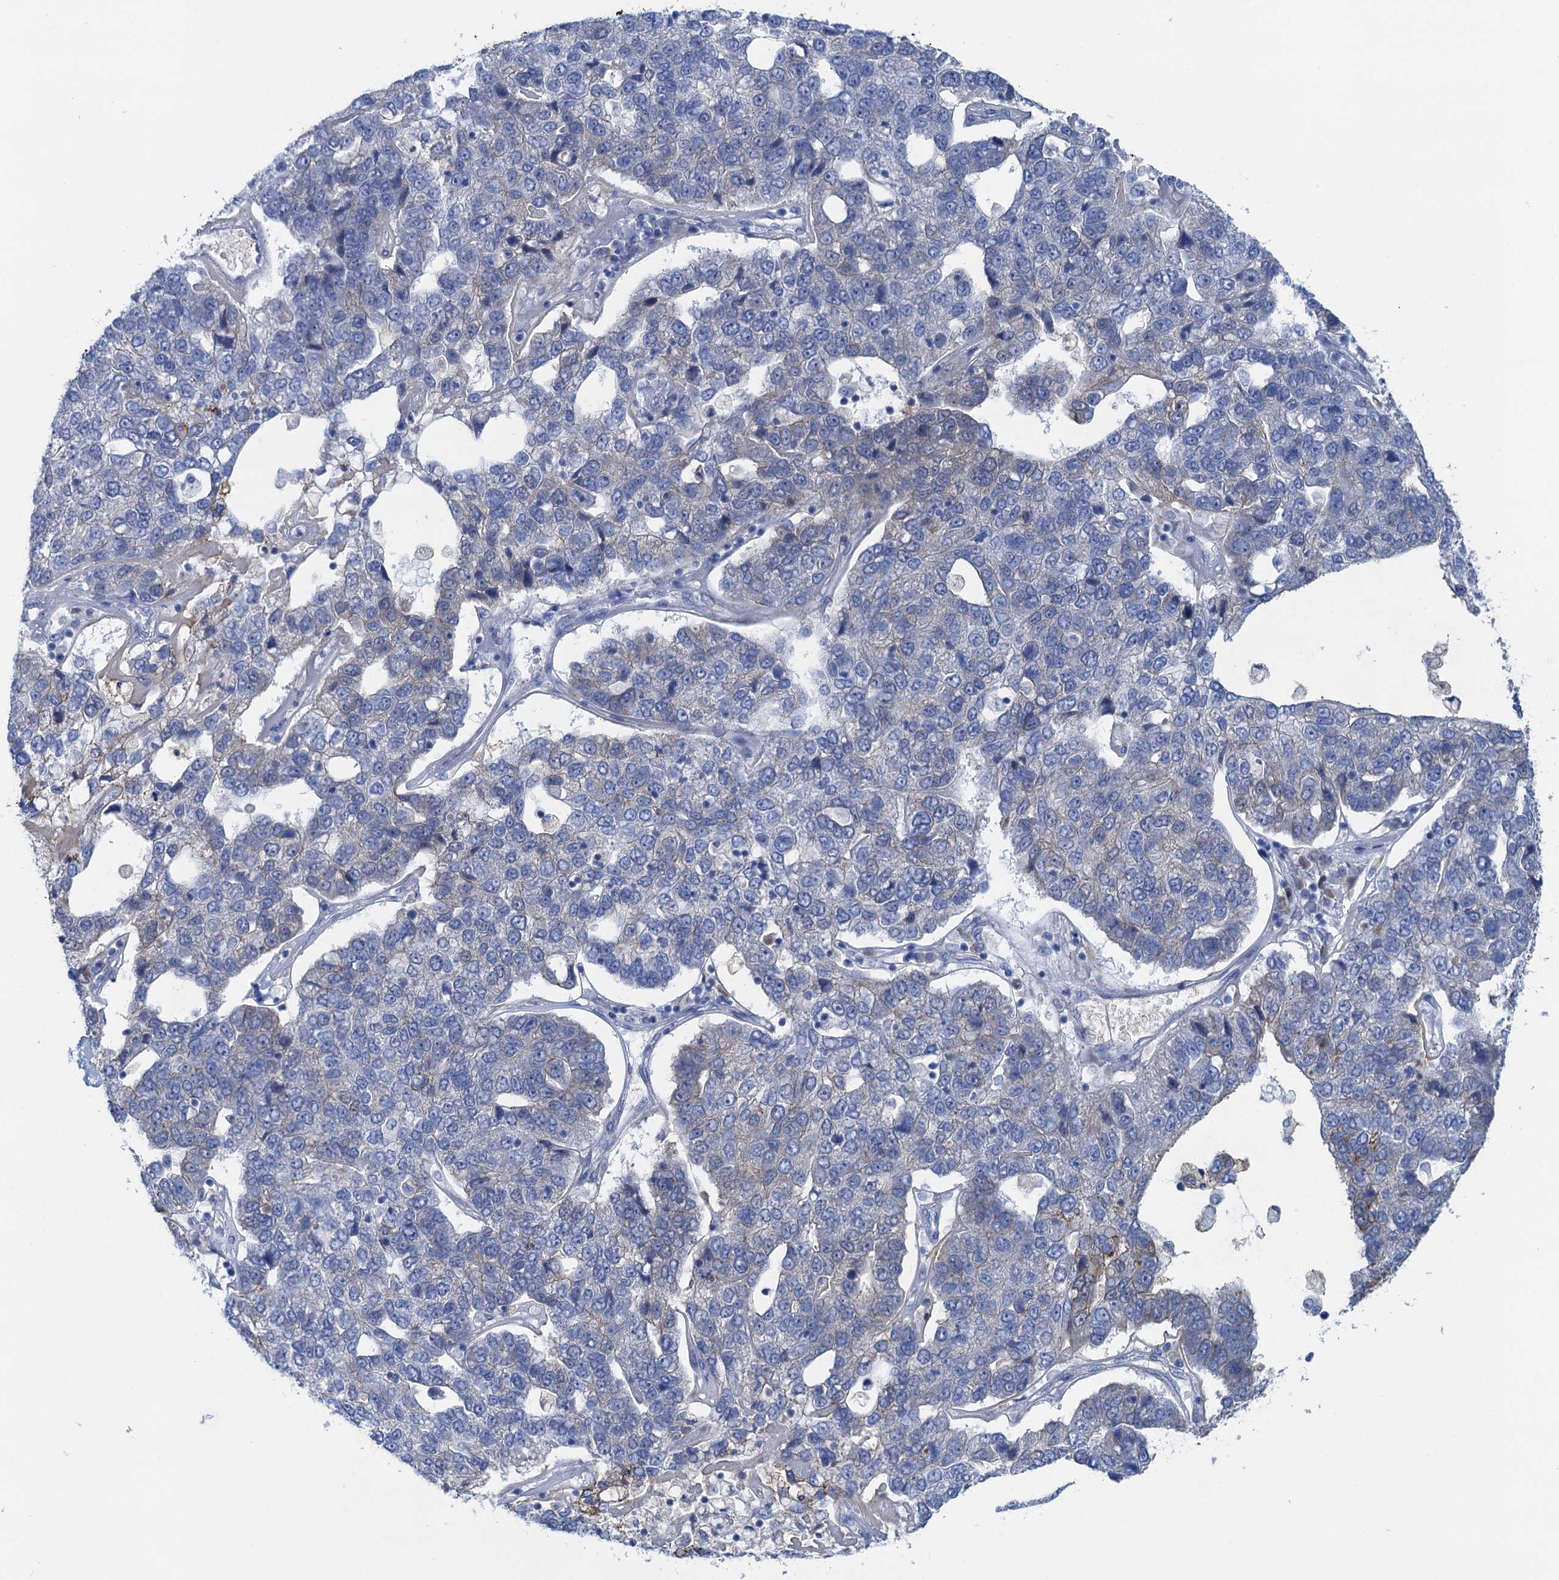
{"staining": {"intensity": "negative", "quantity": "none", "location": "none"}, "tissue": "pancreatic cancer", "cell_type": "Tumor cells", "image_type": "cancer", "snomed": [{"axis": "morphology", "description": "Adenocarcinoma, NOS"}, {"axis": "topography", "description": "Pancreas"}], "caption": "This is a image of immunohistochemistry (IHC) staining of pancreatic cancer (adenocarcinoma), which shows no staining in tumor cells.", "gene": "MYADML2", "patient": {"sex": "female", "age": 61}}